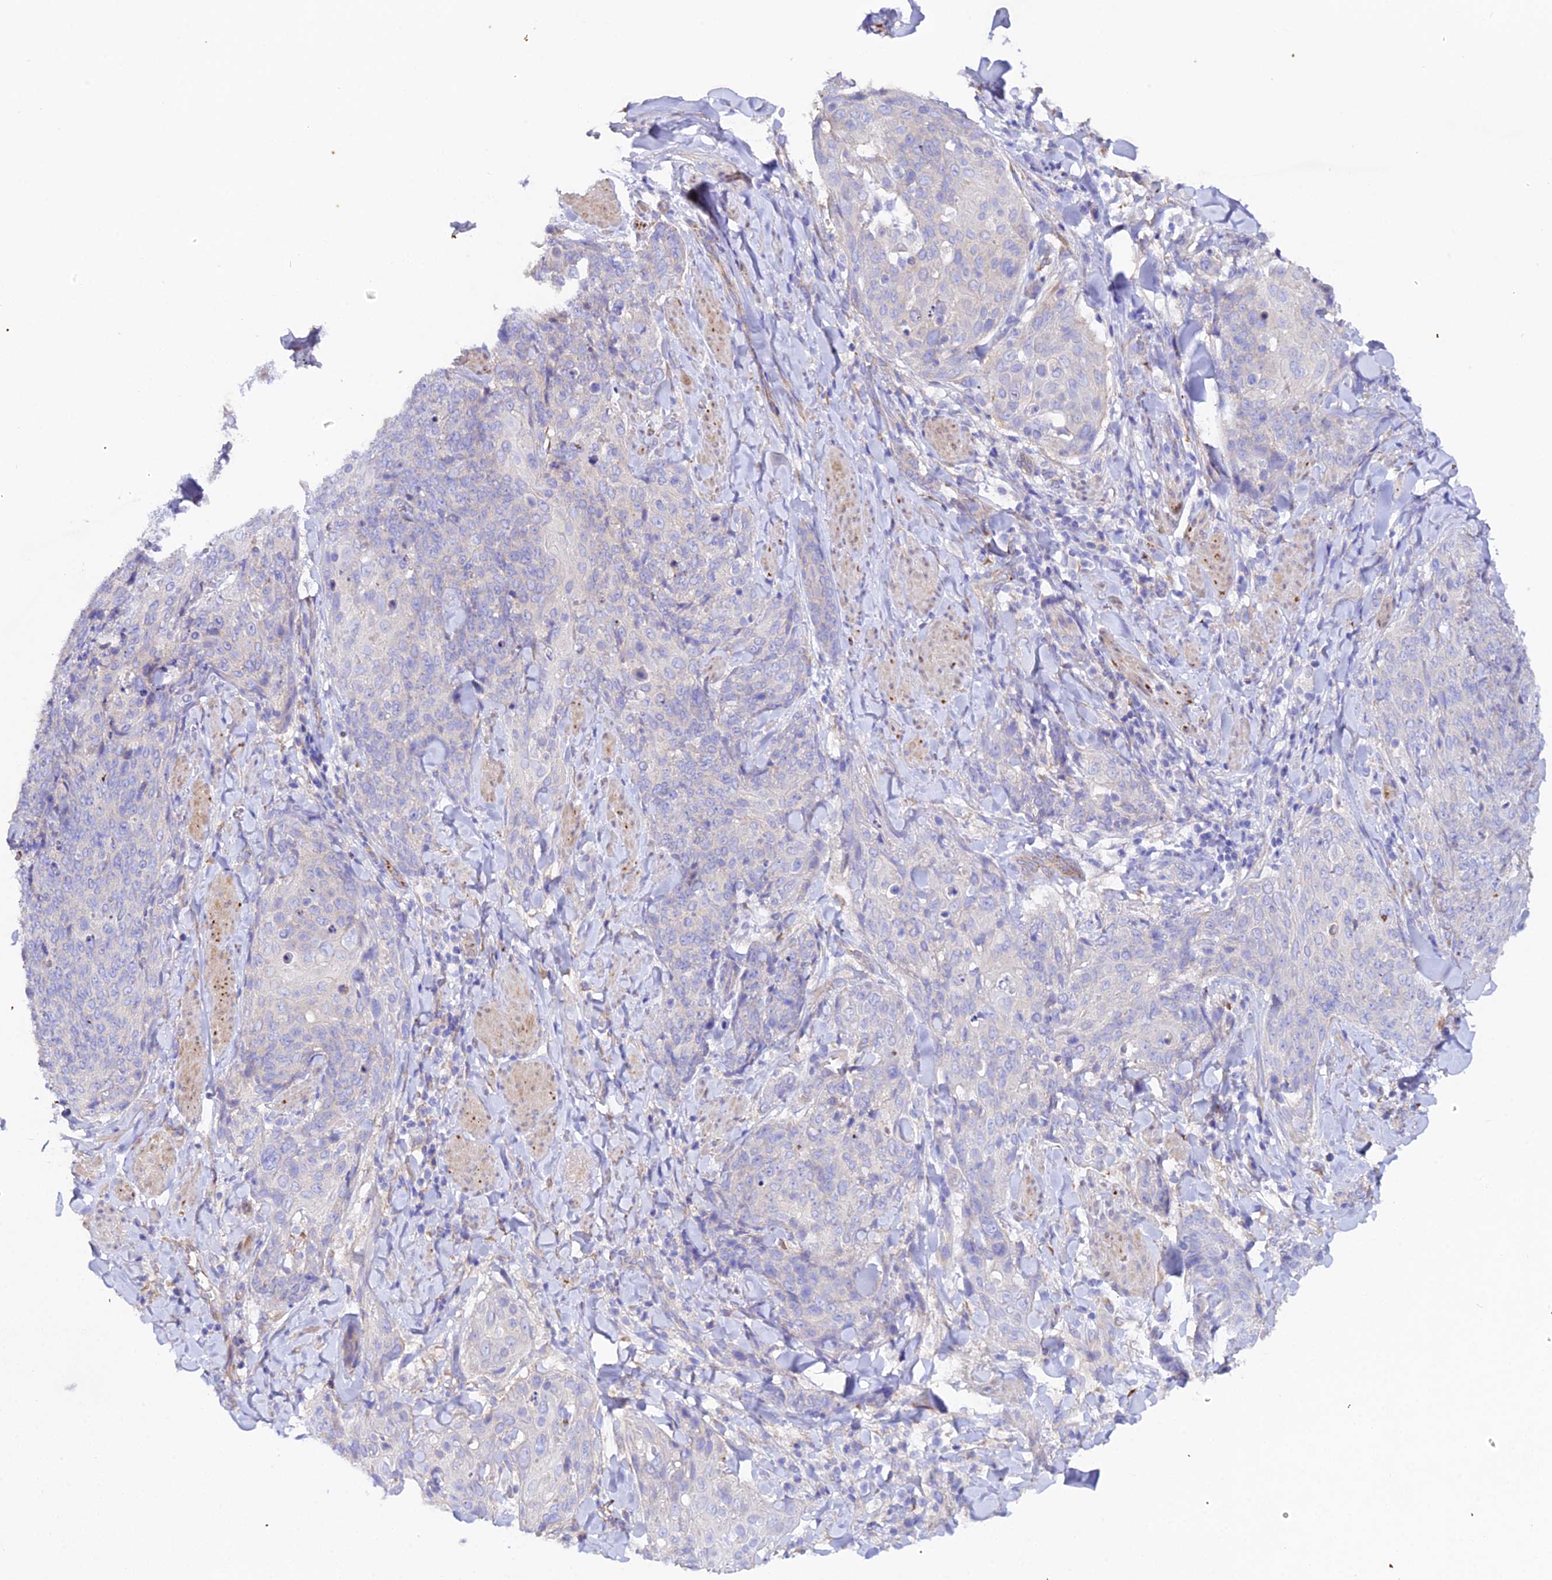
{"staining": {"intensity": "negative", "quantity": "none", "location": "none"}, "tissue": "skin cancer", "cell_type": "Tumor cells", "image_type": "cancer", "snomed": [{"axis": "morphology", "description": "Squamous cell carcinoma, NOS"}, {"axis": "topography", "description": "Skin"}, {"axis": "topography", "description": "Vulva"}], "caption": "DAB immunohistochemical staining of human skin cancer demonstrates no significant expression in tumor cells.", "gene": "CFAP45", "patient": {"sex": "female", "age": 85}}